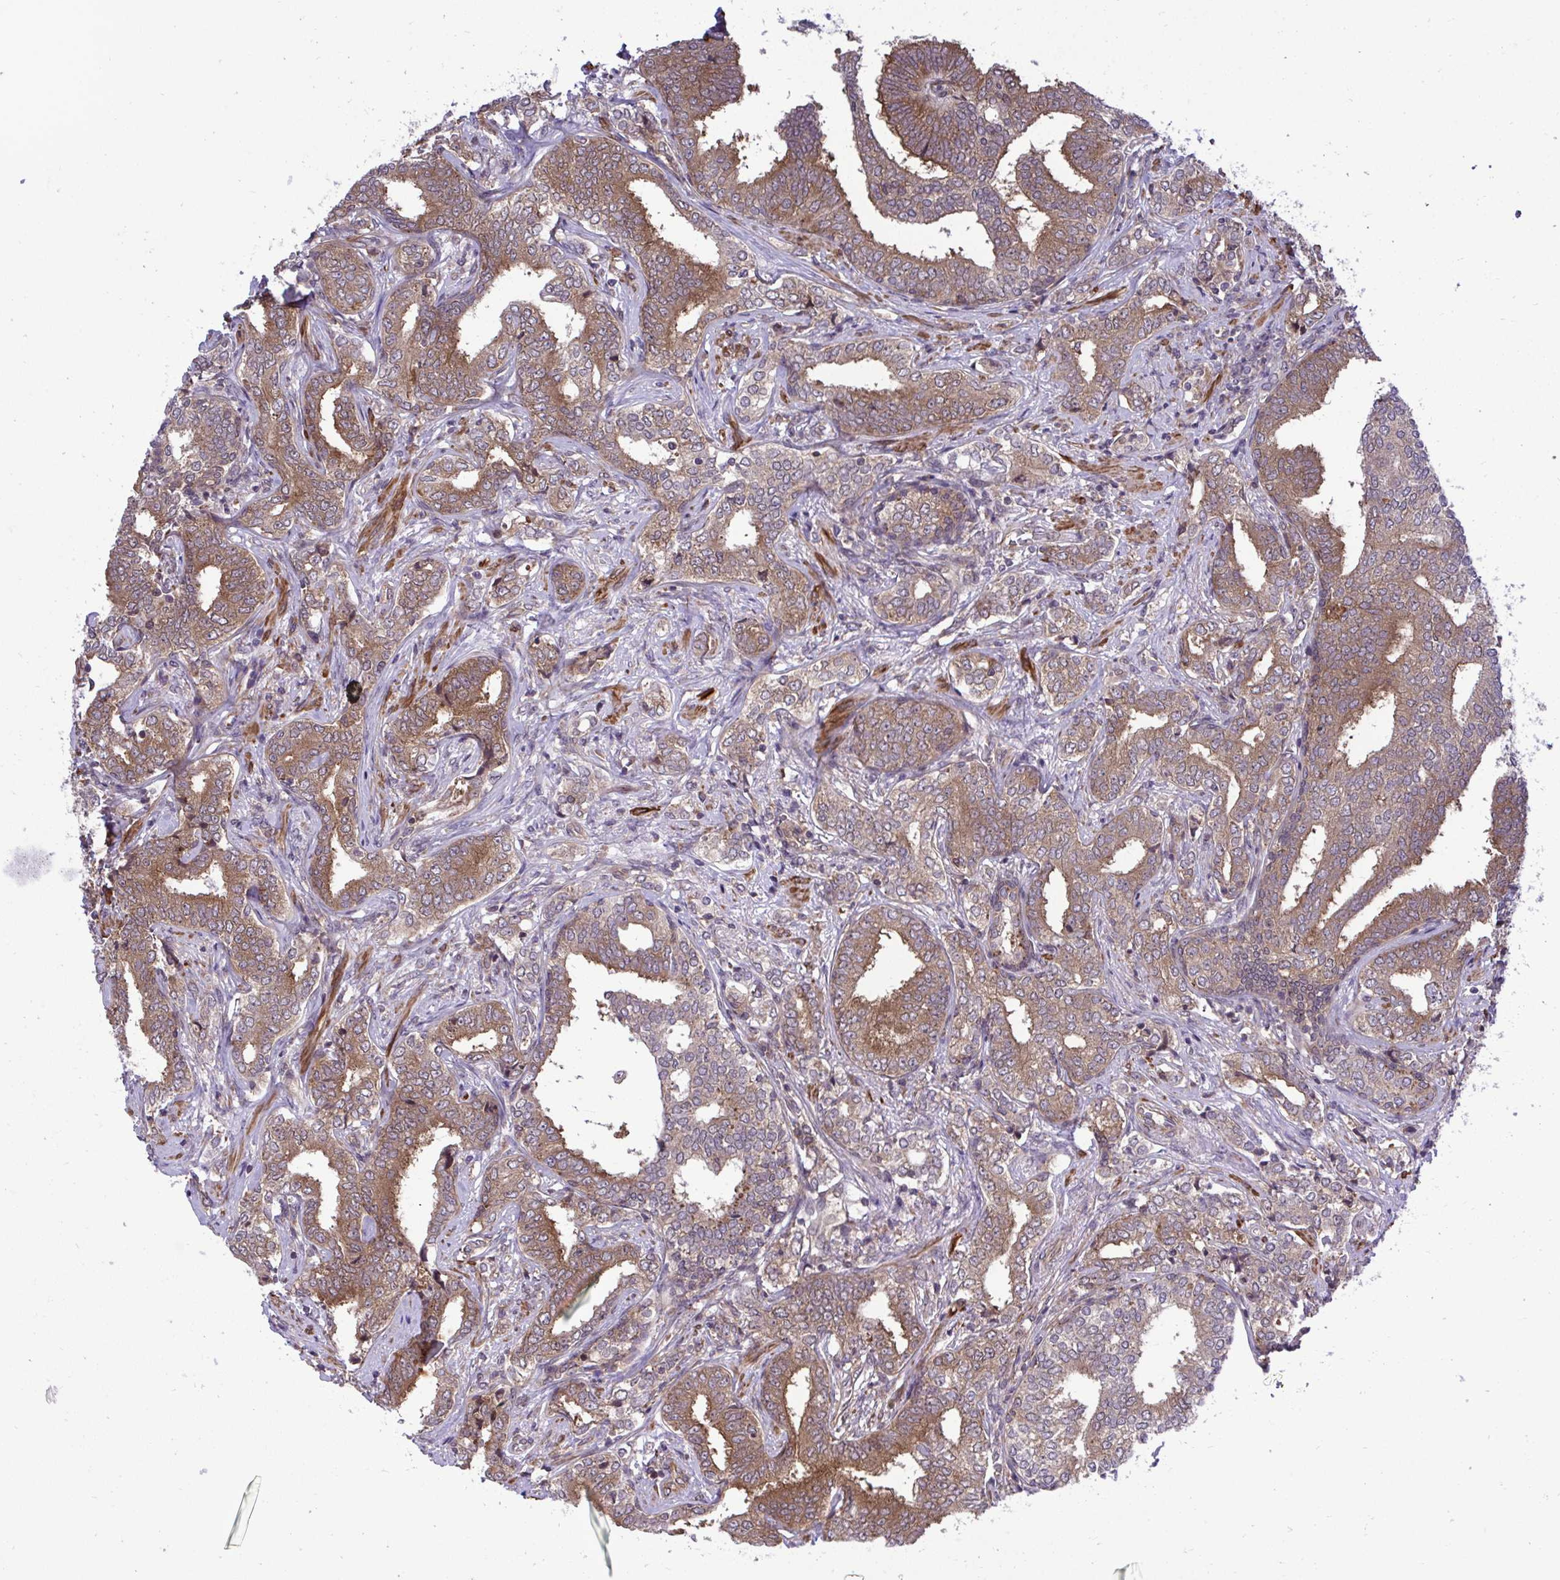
{"staining": {"intensity": "moderate", "quantity": ">75%", "location": "cytoplasmic/membranous"}, "tissue": "prostate cancer", "cell_type": "Tumor cells", "image_type": "cancer", "snomed": [{"axis": "morphology", "description": "Adenocarcinoma, High grade"}, {"axis": "topography", "description": "Prostate"}], "caption": "A medium amount of moderate cytoplasmic/membranous staining is appreciated in approximately >75% of tumor cells in prostate cancer tissue.", "gene": "RPS15", "patient": {"sex": "male", "age": 72}}